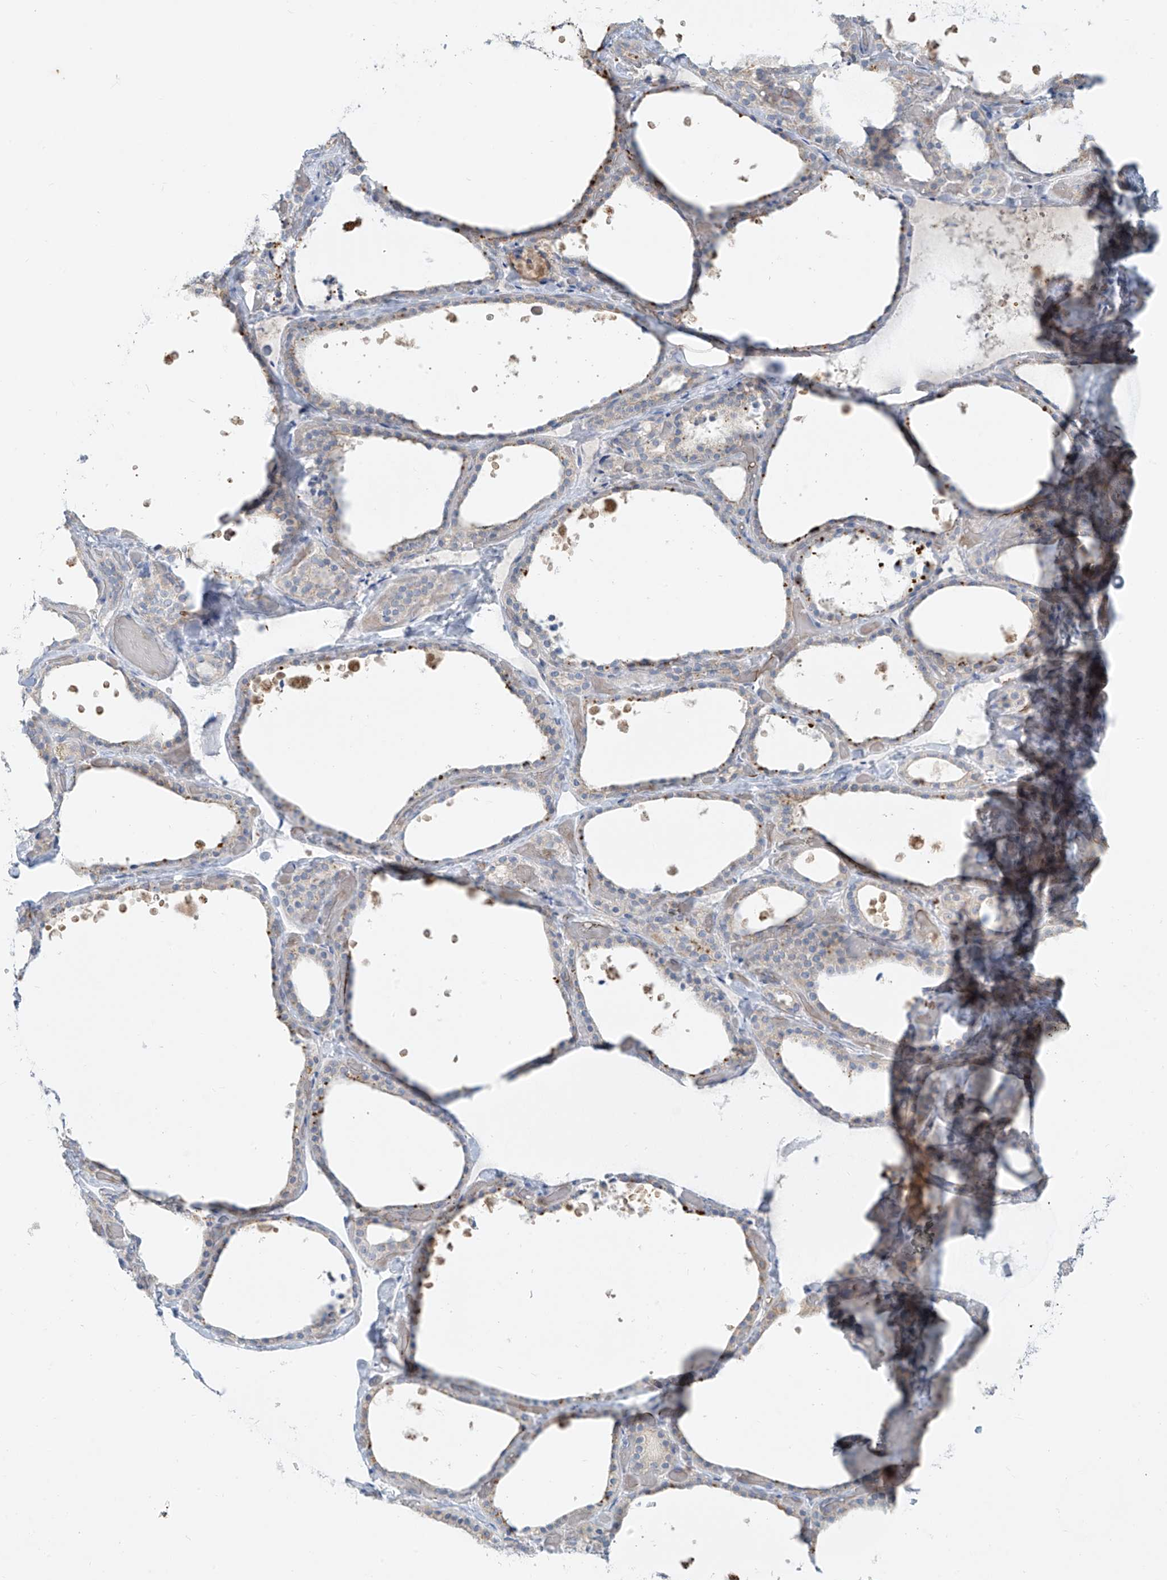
{"staining": {"intensity": "moderate", "quantity": "<25%", "location": "cytoplasmic/membranous"}, "tissue": "thyroid gland", "cell_type": "Glandular cells", "image_type": "normal", "snomed": [{"axis": "morphology", "description": "Normal tissue, NOS"}, {"axis": "topography", "description": "Thyroid gland"}], "caption": "IHC of normal thyroid gland shows low levels of moderate cytoplasmic/membranous expression in about <25% of glandular cells.", "gene": "DGKQ", "patient": {"sex": "female", "age": 44}}